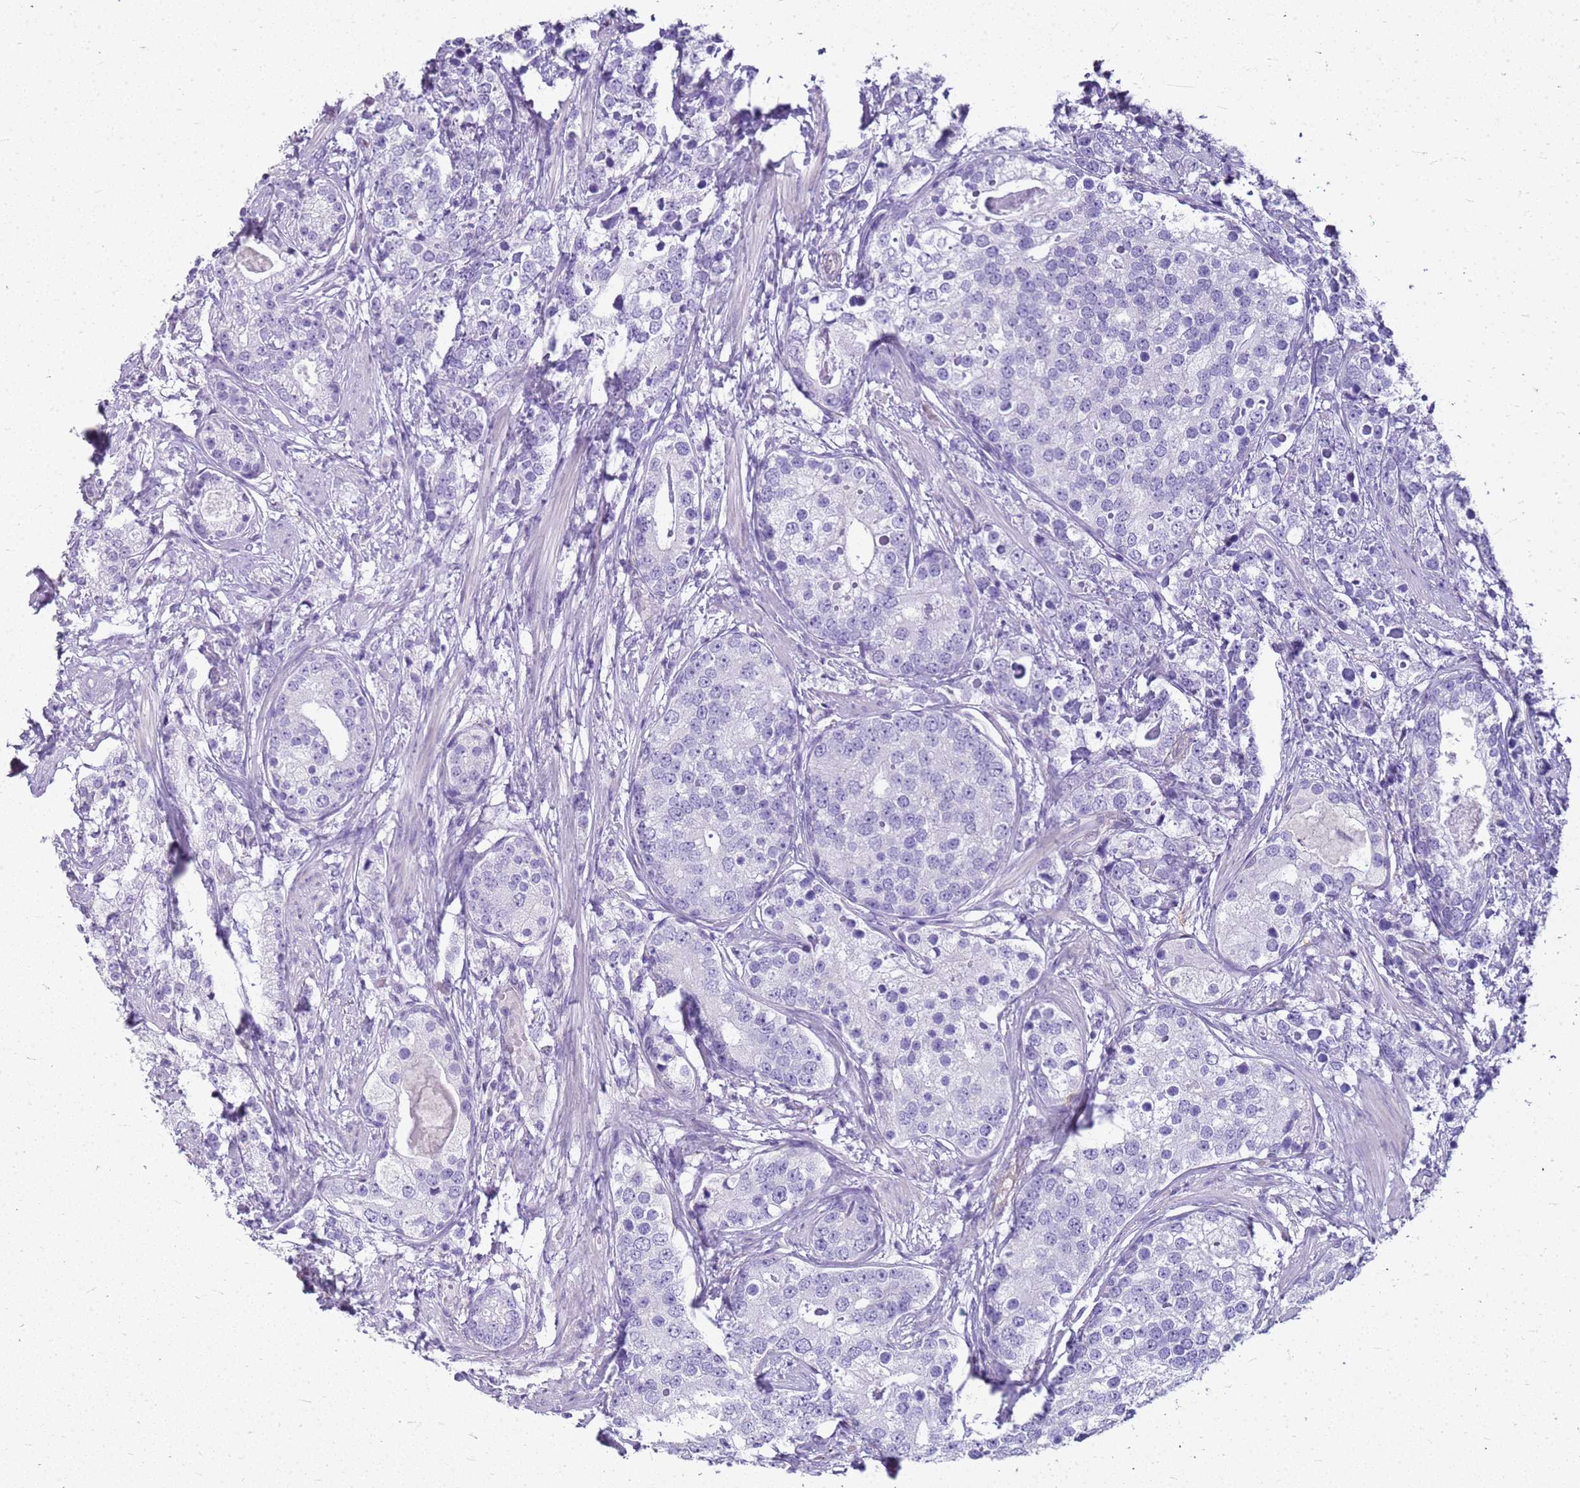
{"staining": {"intensity": "negative", "quantity": "none", "location": "none"}, "tissue": "prostate cancer", "cell_type": "Tumor cells", "image_type": "cancer", "snomed": [{"axis": "morphology", "description": "Adenocarcinoma, High grade"}, {"axis": "topography", "description": "Prostate"}], "caption": "Immunohistochemistry micrograph of prostate cancer stained for a protein (brown), which reveals no expression in tumor cells.", "gene": "SULT1E1", "patient": {"sex": "male", "age": 69}}